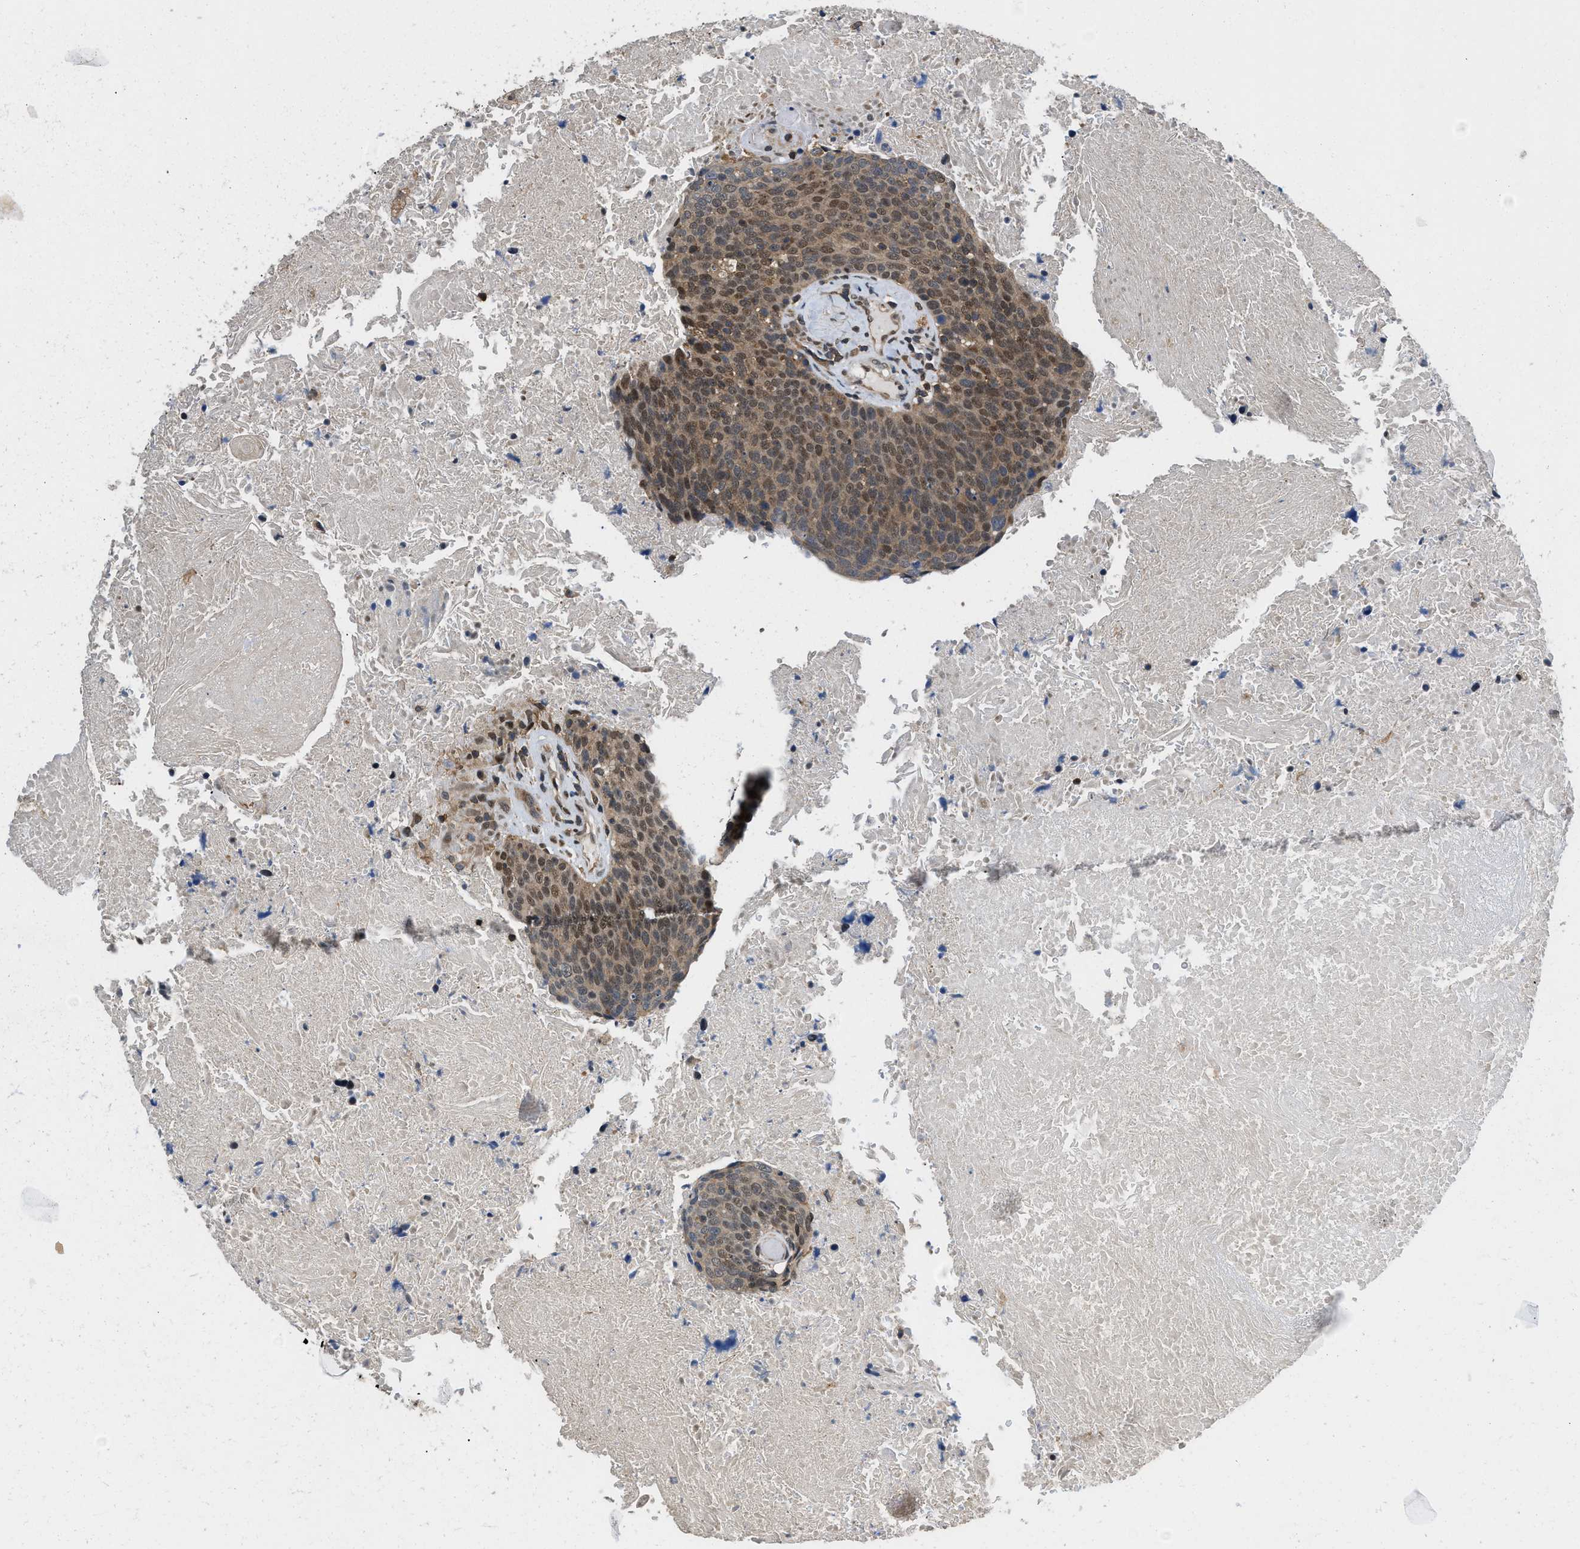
{"staining": {"intensity": "moderate", "quantity": ">75%", "location": "cytoplasmic/membranous,nuclear"}, "tissue": "head and neck cancer", "cell_type": "Tumor cells", "image_type": "cancer", "snomed": [{"axis": "morphology", "description": "Squamous cell carcinoma, NOS"}, {"axis": "morphology", "description": "Squamous cell carcinoma, metastatic, NOS"}, {"axis": "topography", "description": "Lymph node"}, {"axis": "topography", "description": "Head-Neck"}], "caption": "Immunohistochemistry staining of head and neck cancer (metastatic squamous cell carcinoma), which demonstrates medium levels of moderate cytoplasmic/membranous and nuclear staining in approximately >75% of tumor cells indicating moderate cytoplasmic/membranous and nuclear protein positivity. The staining was performed using DAB (brown) for protein detection and nuclei were counterstained in hematoxylin (blue).", "gene": "ATF7IP", "patient": {"sex": "male", "age": 62}}